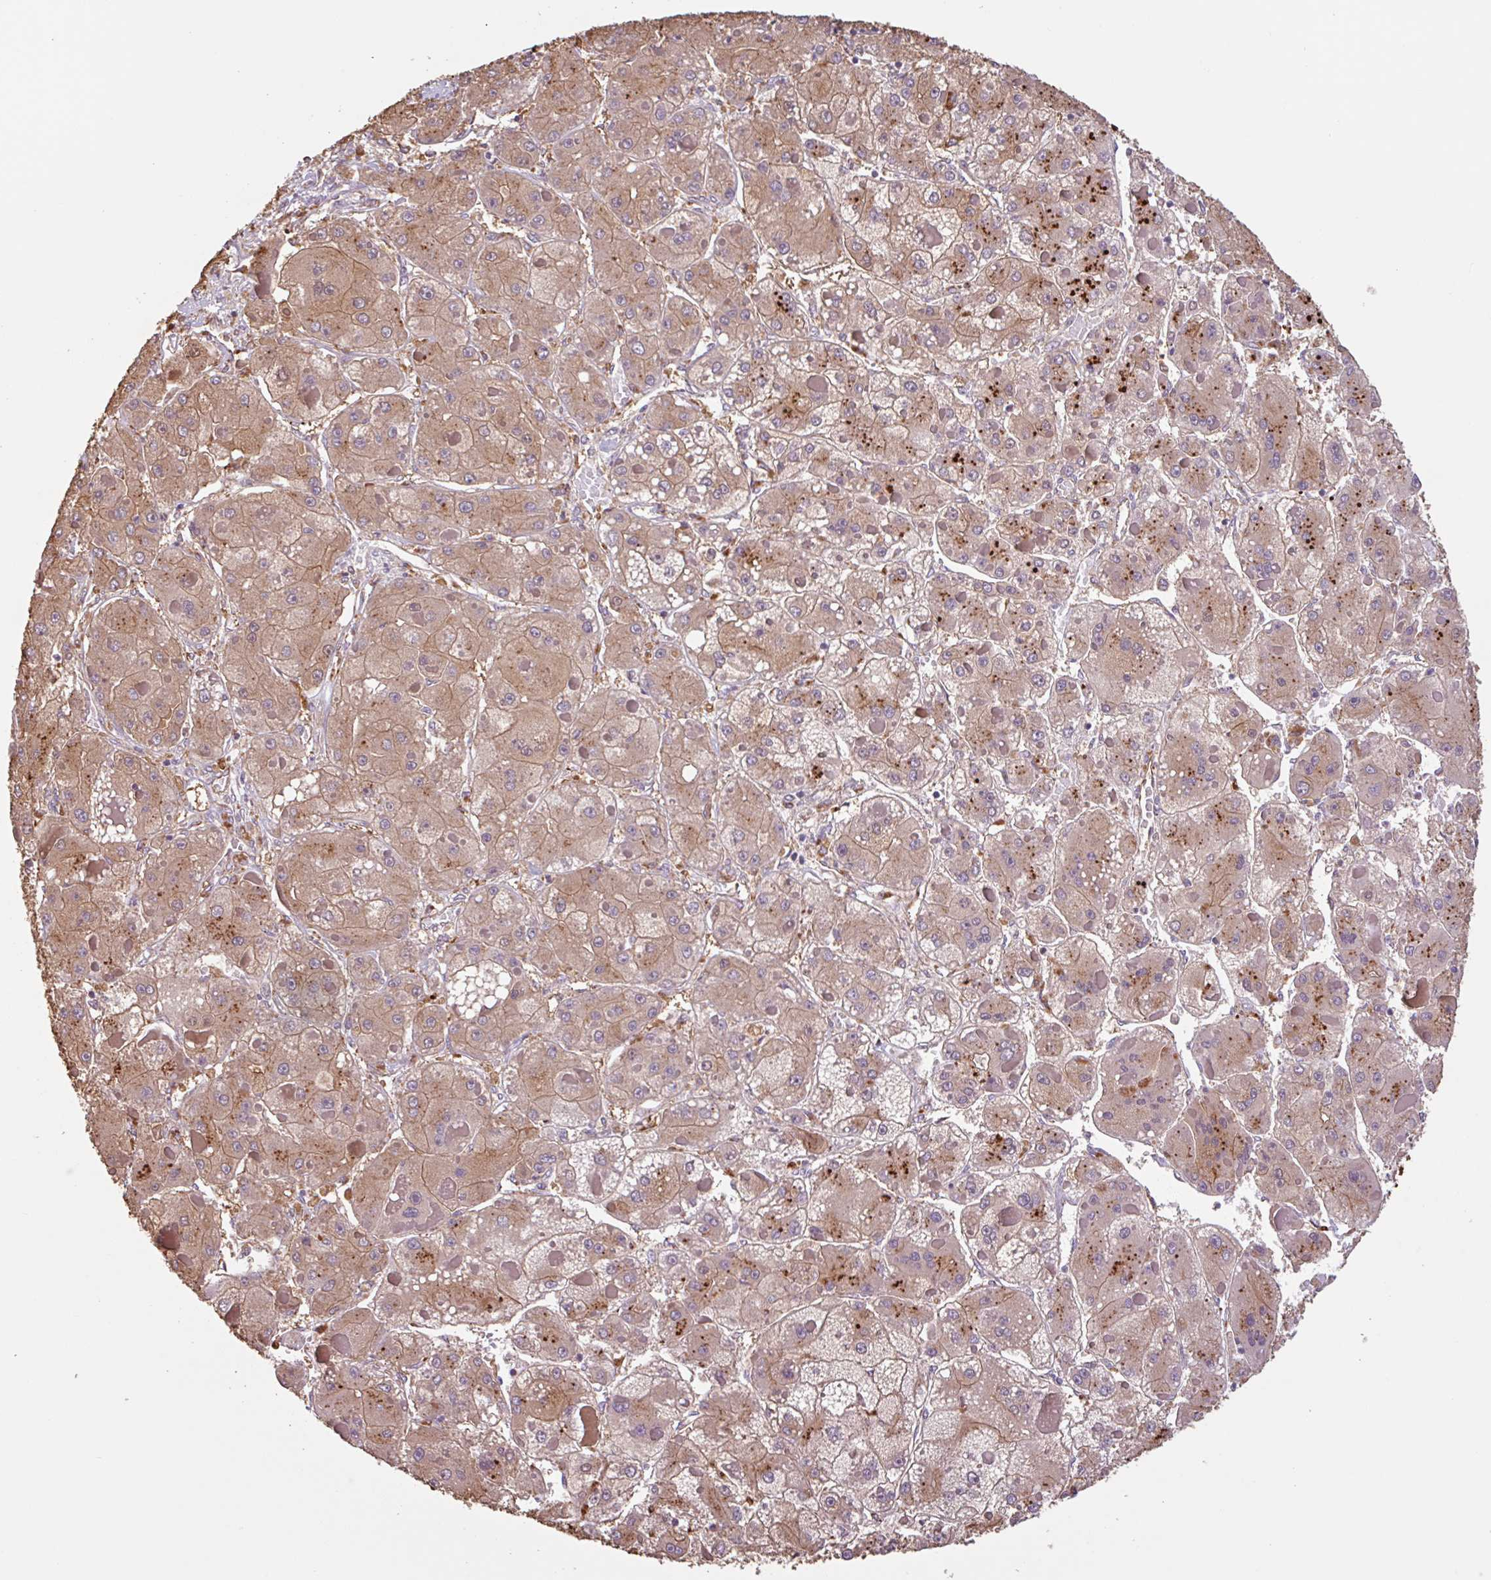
{"staining": {"intensity": "moderate", "quantity": ">75%", "location": "cytoplasmic/membranous"}, "tissue": "liver cancer", "cell_type": "Tumor cells", "image_type": "cancer", "snomed": [{"axis": "morphology", "description": "Carcinoma, Hepatocellular, NOS"}, {"axis": "topography", "description": "Liver"}], "caption": "A medium amount of moderate cytoplasmic/membranous expression is appreciated in approximately >75% of tumor cells in liver cancer tissue. (DAB (3,3'-diaminobenzidine) IHC with brightfield microscopy, high magnification).", "gene": "ZNF790", "patient": {"sex": "female", "age": 73}}